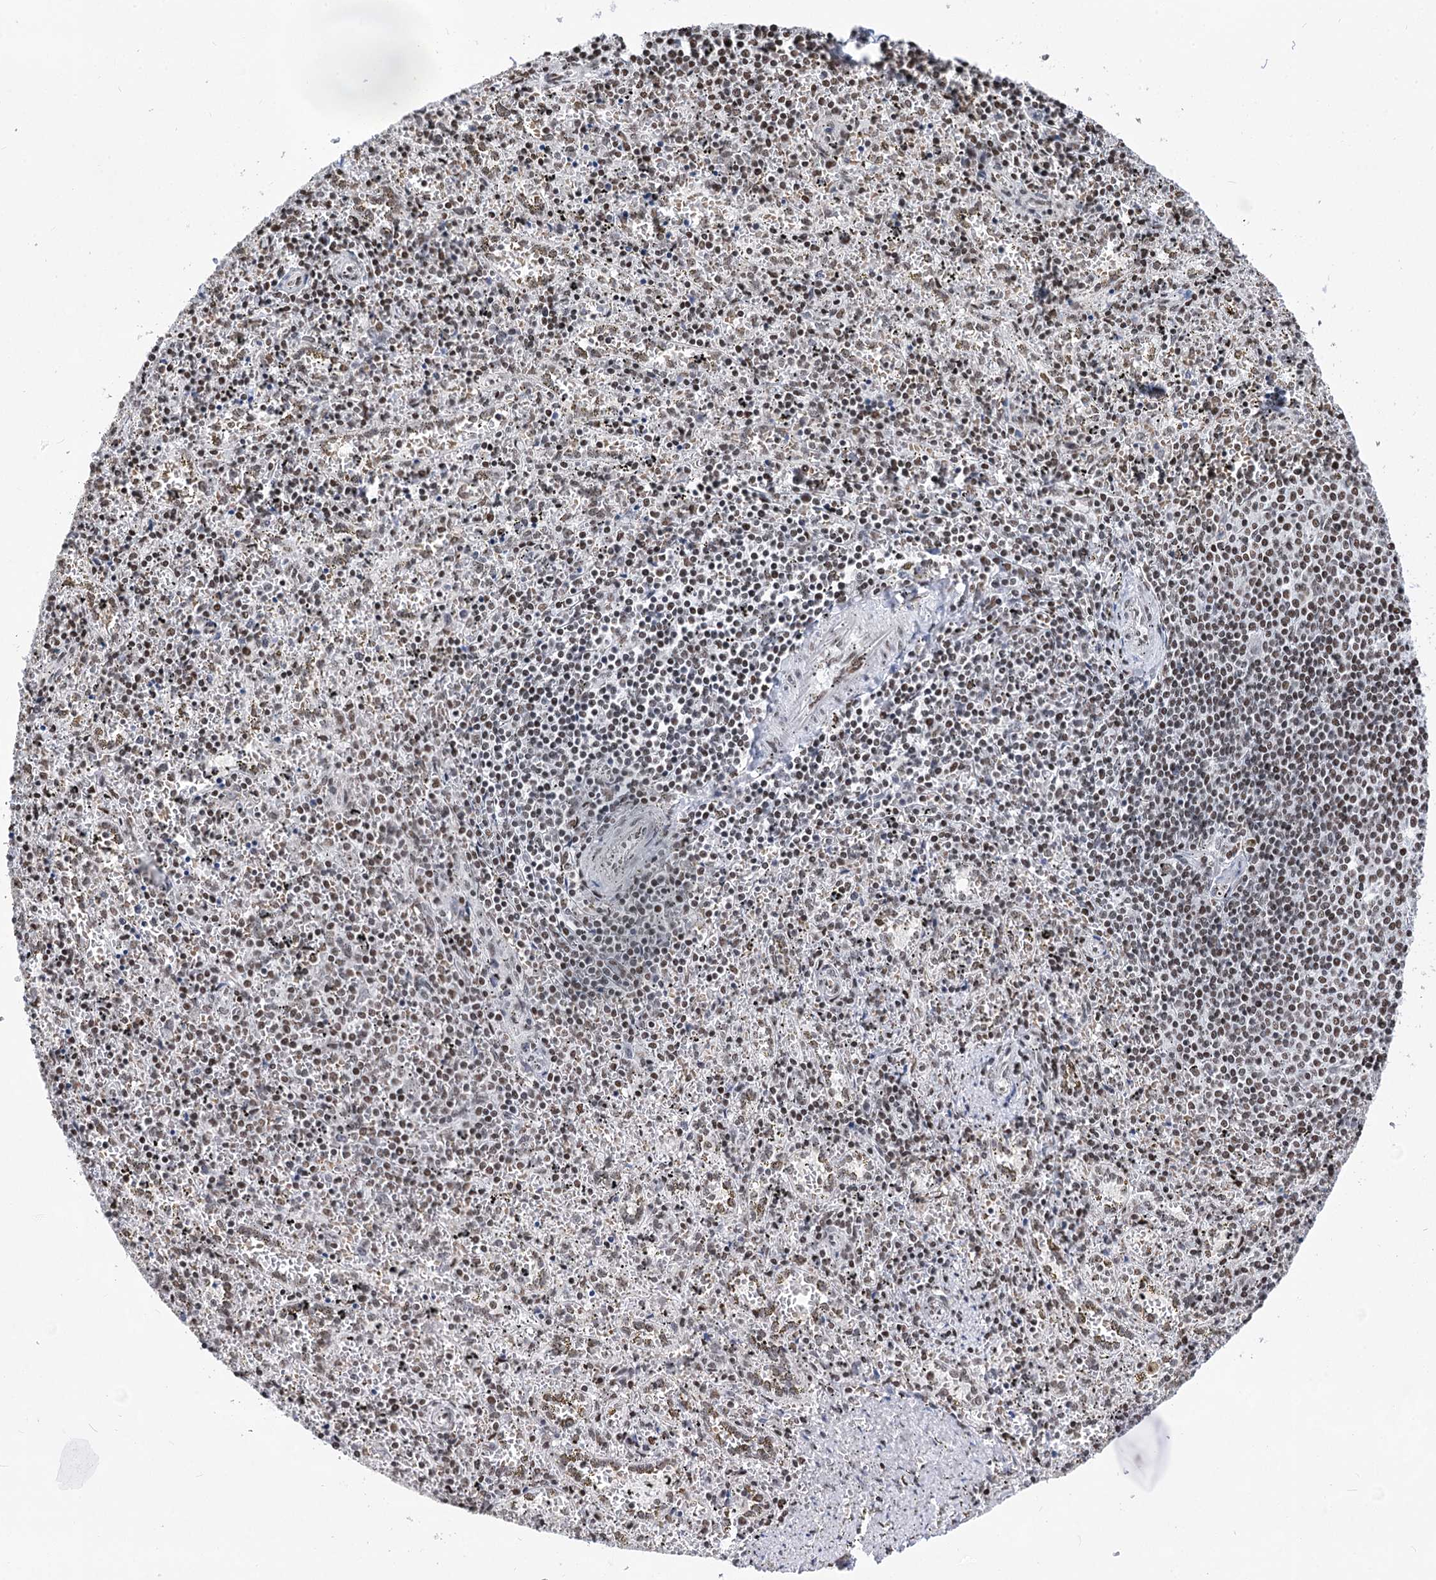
{"staining": {"intensity": "moderate", "quantity": "25%-75%", "location": "nuclear"}, "tissue": "spleen", "cell_type": "Cells in red pulp", "image_type": "normal", "snomed": [{"axis": "morphology", "description": "Normal tissue, NOS"}, {"axis": "topography", "description": "Spleen"}], "caption": "Brown immunohistochemical staining in unremarkable human spleen shows moderate nuclear expression in about 25%-75% of cells in red pulp.", "gene": "POU4F3", "patient": {"sex": "male", "age": 11}}